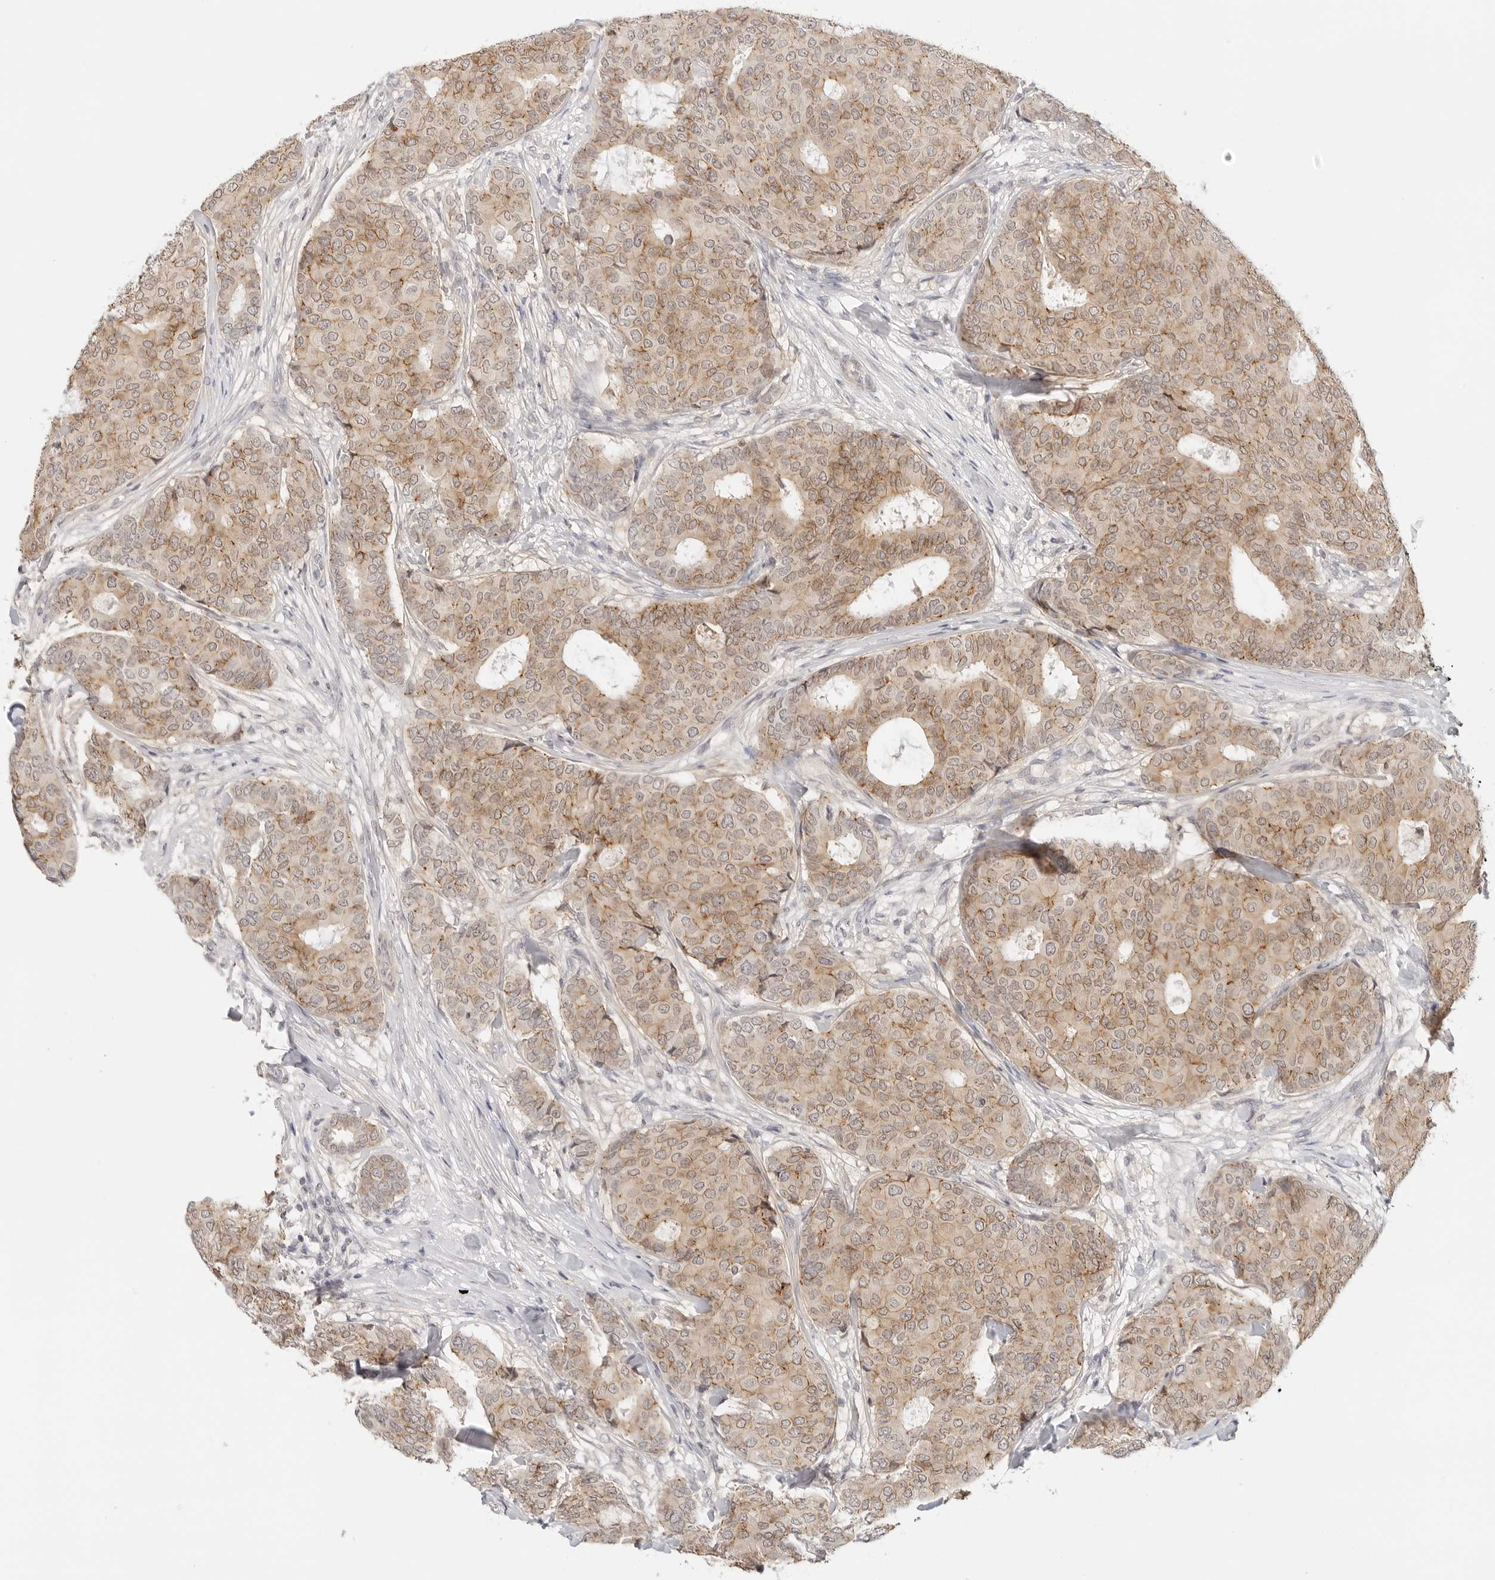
{"staining": {"intensity": "moderate", "quantity": "25%-75%", "location": "cytoplasmic/membranous"}, "tissue": "breast cancer", "cell_type": "Tumor cells", "image_type": "cancer", "snomed": [{"axis": "morphology", "description": "Duct carcinoma"}, {"axis": "topography", "description": "Breast"}], "caption": "Immunohistochemical staining of infiltrating ductal carcinoma (breast) displays medium levels of moderate cytoplasmic/membranous positivity in approximately 25%-75% of tumor cells.", "gene": "PCDH19", "patient": {"sex": "female", "age": 75}}